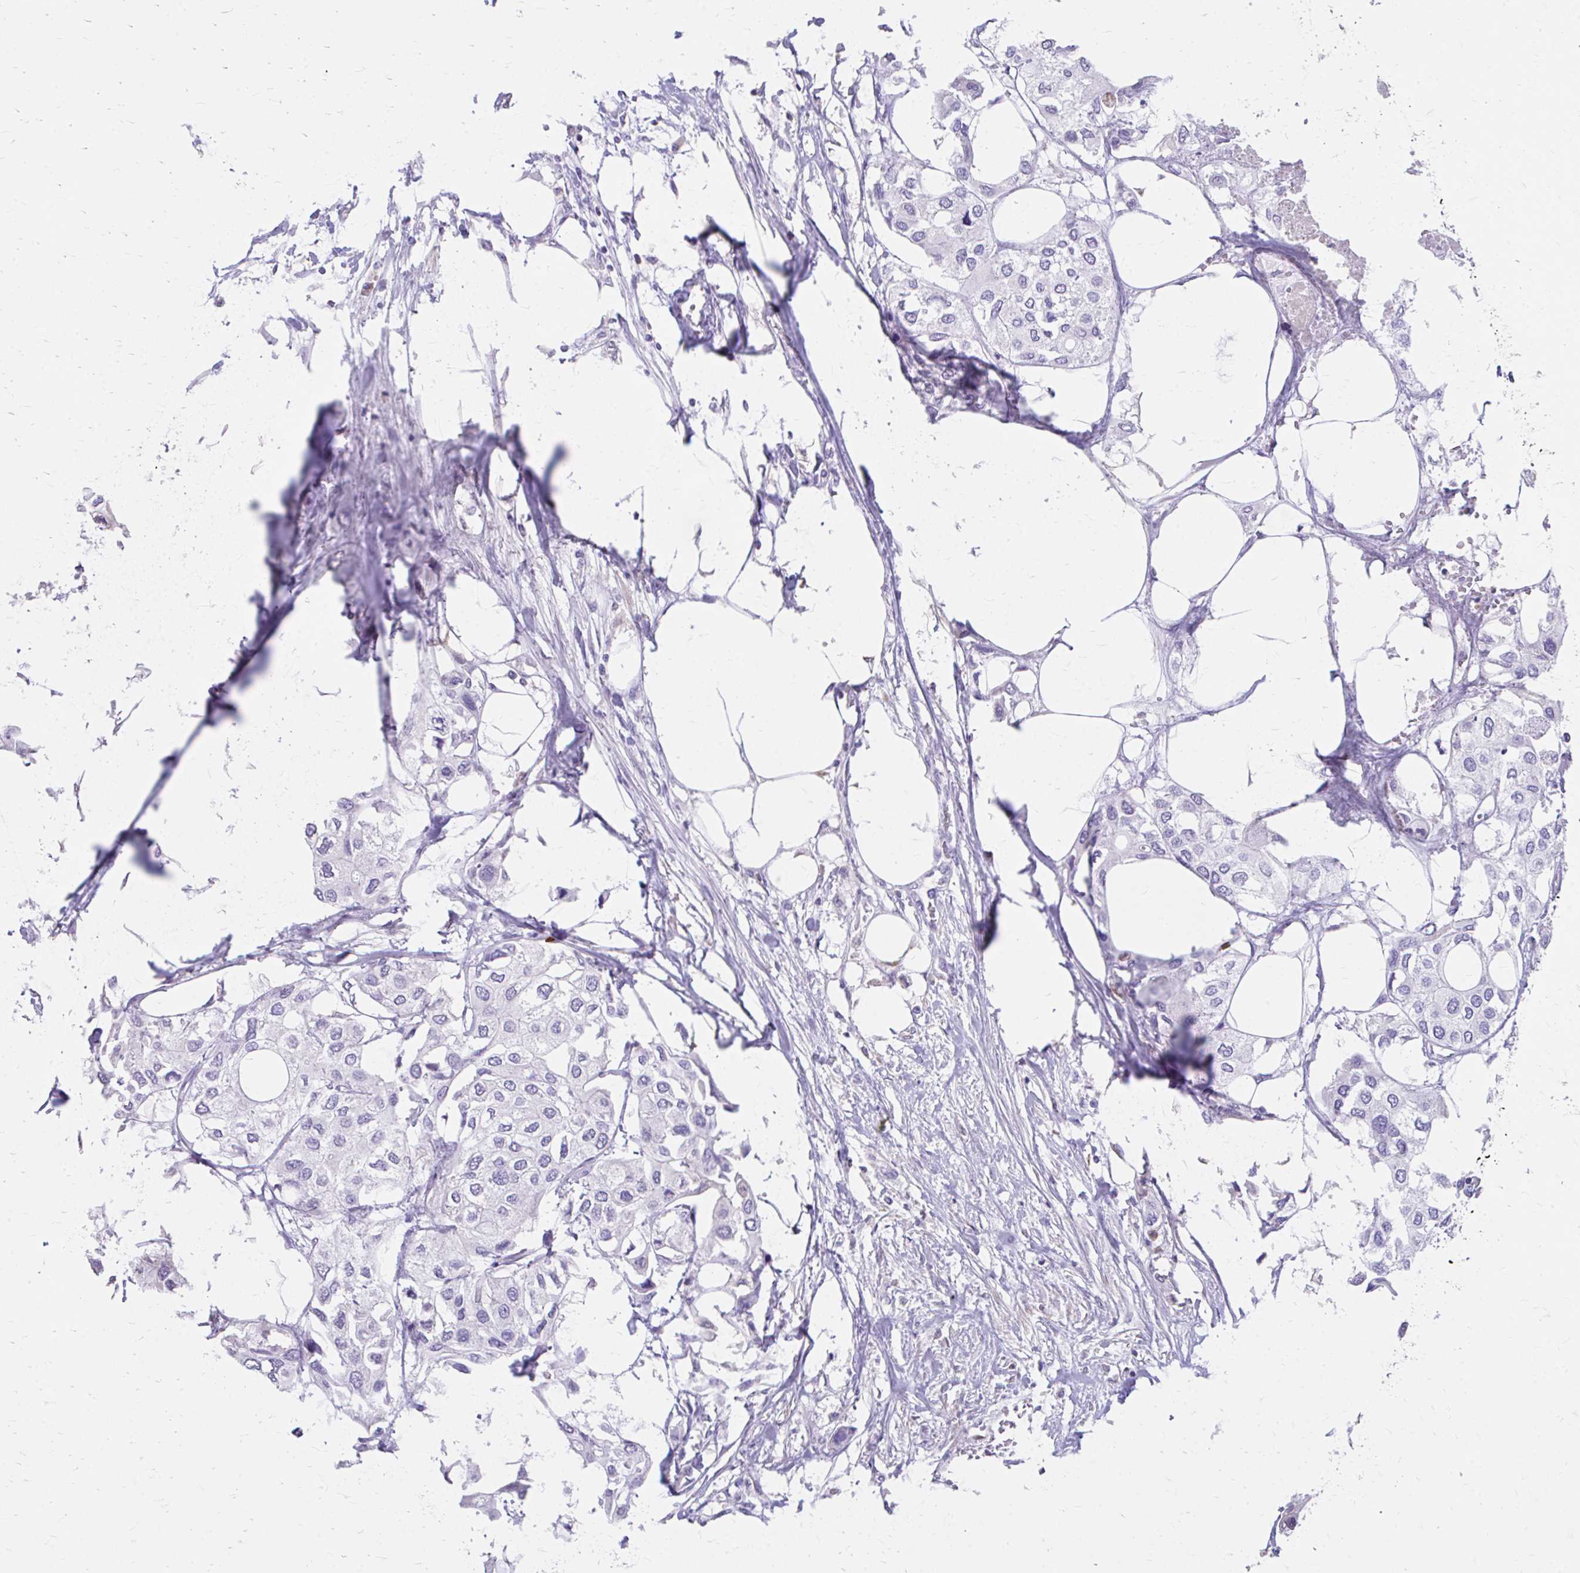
{"staining": {"intensity": "negative", "quantity": "none", "location": "none"}, "tissue": "urothelial cancer", "cell_type": "Tumor cells", "image_type": "cancer", "snomed": [{"axis": "morphology", "description": "Urothelial carcinoma, High grade"}, {"axis": "topography", "description": "Urinary bladder"}], "caption": "This histopathology image is of urothelial cancer stained with immunohistochemistry to label a protein in brown with the nuclei are counter-stained blue. There is no expression in tumor cells.", "gene": "CFH", "patient": {"sex": "male", "age": 64}}